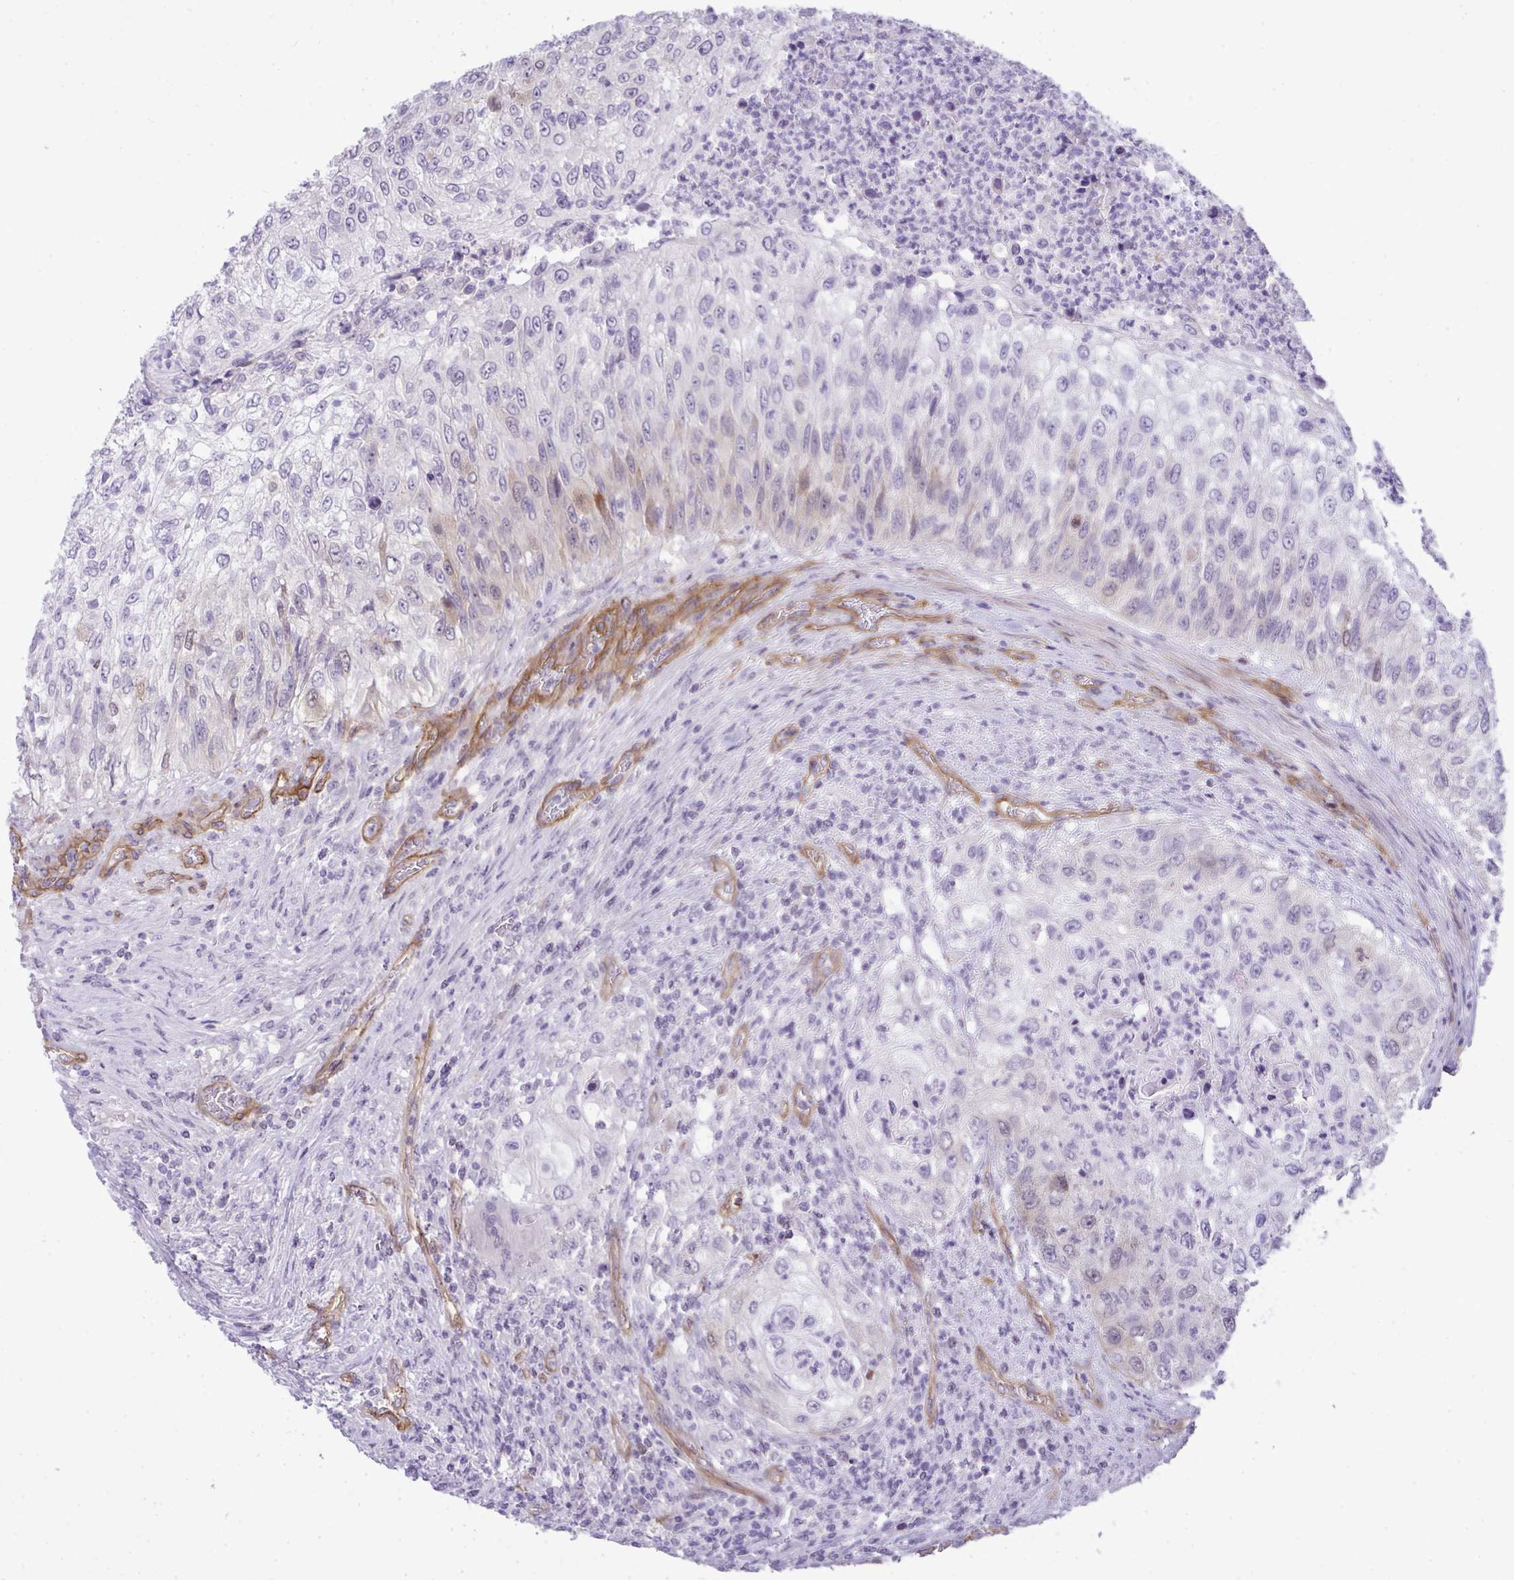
{"staining": {"intensity": "weak", "quantity": "<25%", "location": "cytoplasmic/membranous,nuclear"}, "tissue": "urothelial cancer", "cell_type": "Tumor cells", "image_type": "cancer", "snomed": [{"axis": "morphology", "description": "Urothelial carcinoma, High grade"}, {"axis": "topography", "description": "Urinary bladder"}], "caption": "Tumor cells are negative for protein expression in human urothelial cancer. Brightfield microscopy of immunohistochemistry stained with DAB (brown) and hematoxylin (blue), captured at high magnification.", "gene": "UBE2S", "patient": {"sex": "female", "age": 60}}